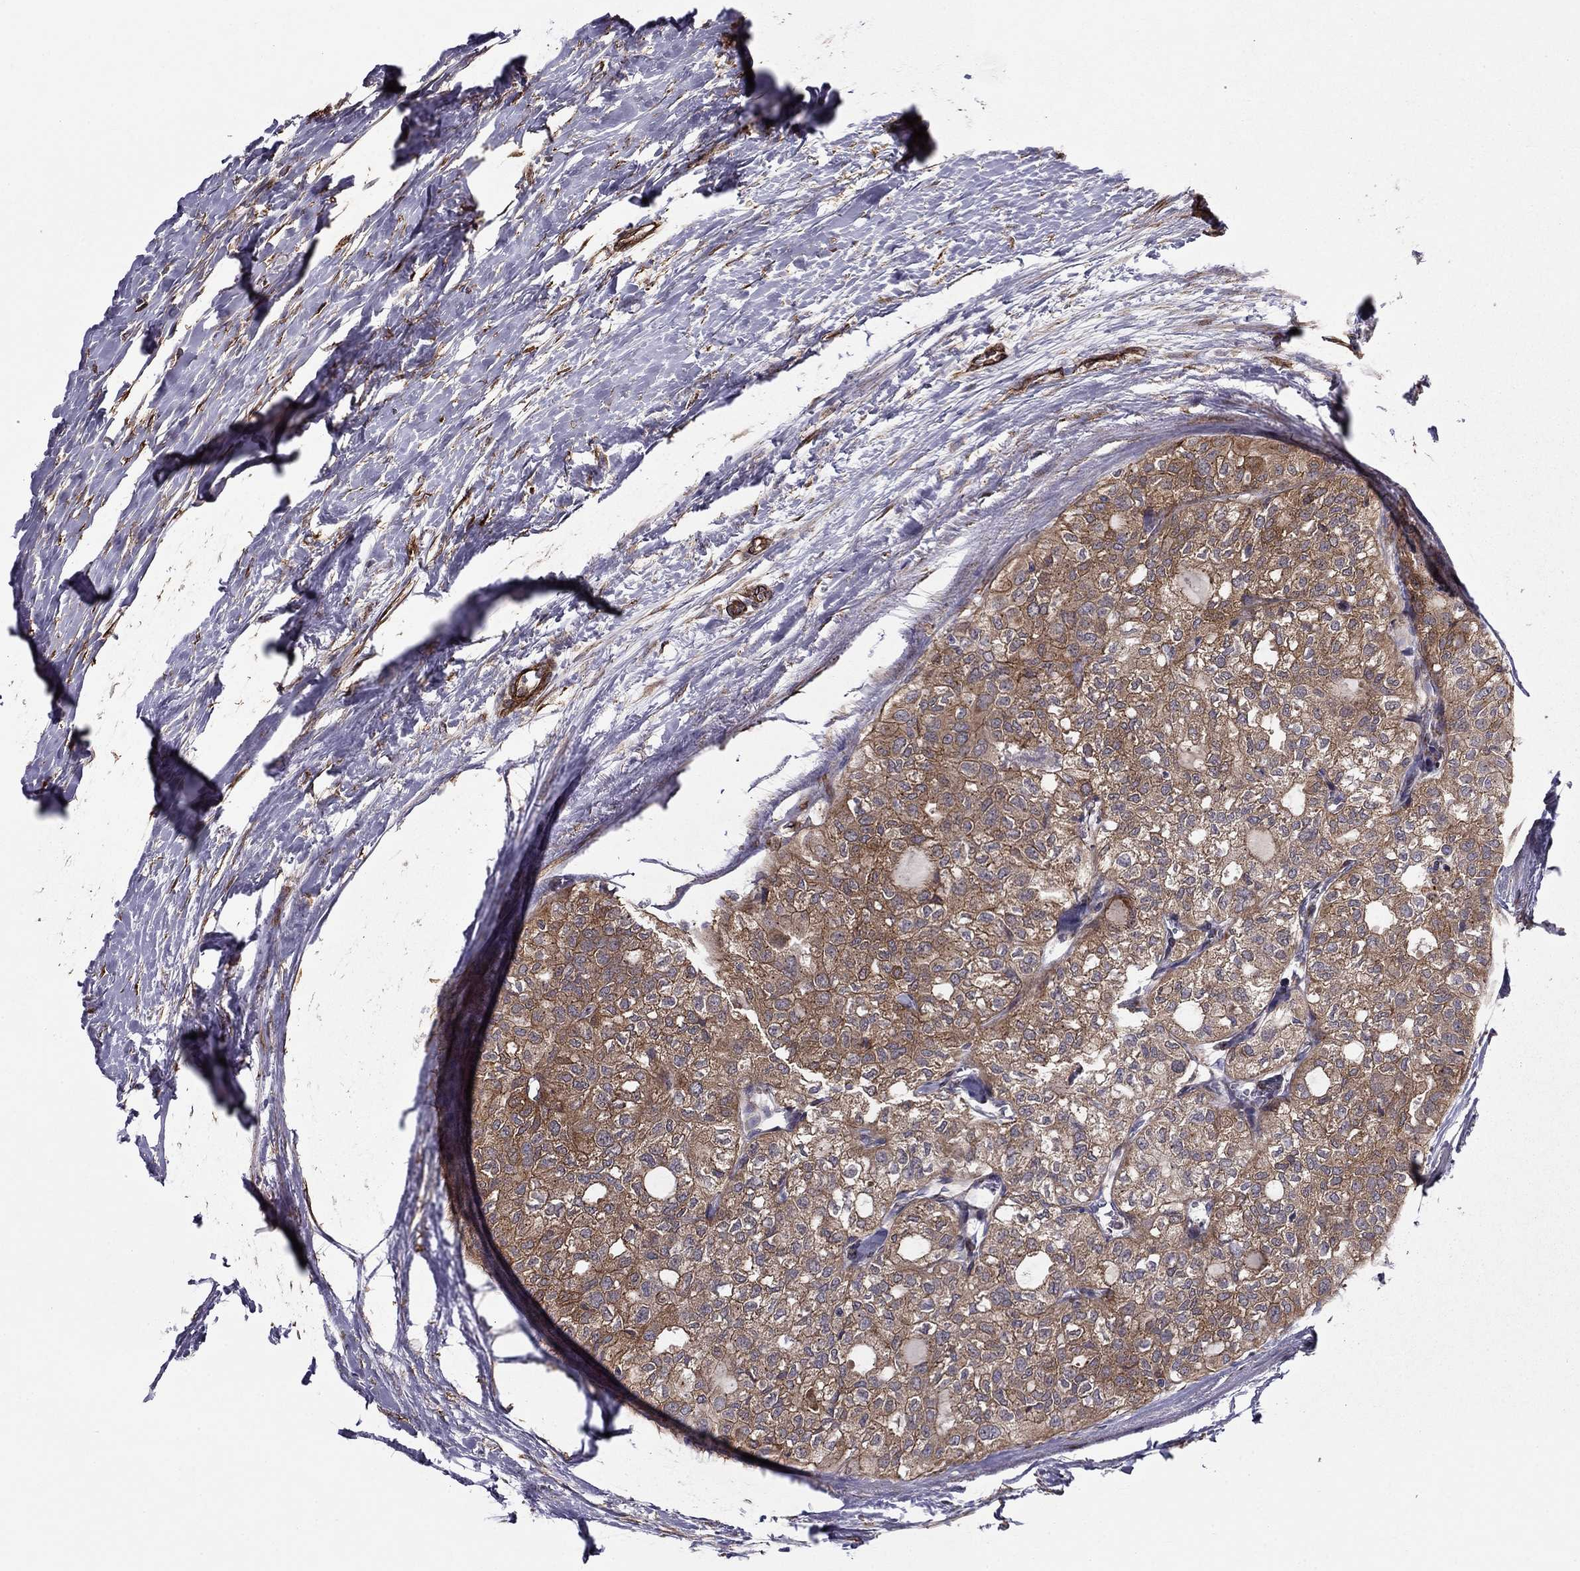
{"staining": {"intensity": "moderate", "quantity": "25%-75%", "location": "cytoplasmic/membranous"}, "tissue": "thyroid cancer", "cell_type": "Tumor cells", "image_type": "cancer", "snomed": [{"axis": "morphology", "description": "Follicular adenoma carcinoma, NOS"}, {"axis": "topography", "description": "Thyroid gland"}], "caption": "Protein expression analysis of human thyroid cancer reveals moderate cytoplasmic/membranous staining in about 25%-75% of tumor cells. Ihc stains the protein of interest in brown and the nuclei are stained blue.", "gene": "SHMT1", "patient": {"sex": "male", "age": 75}}